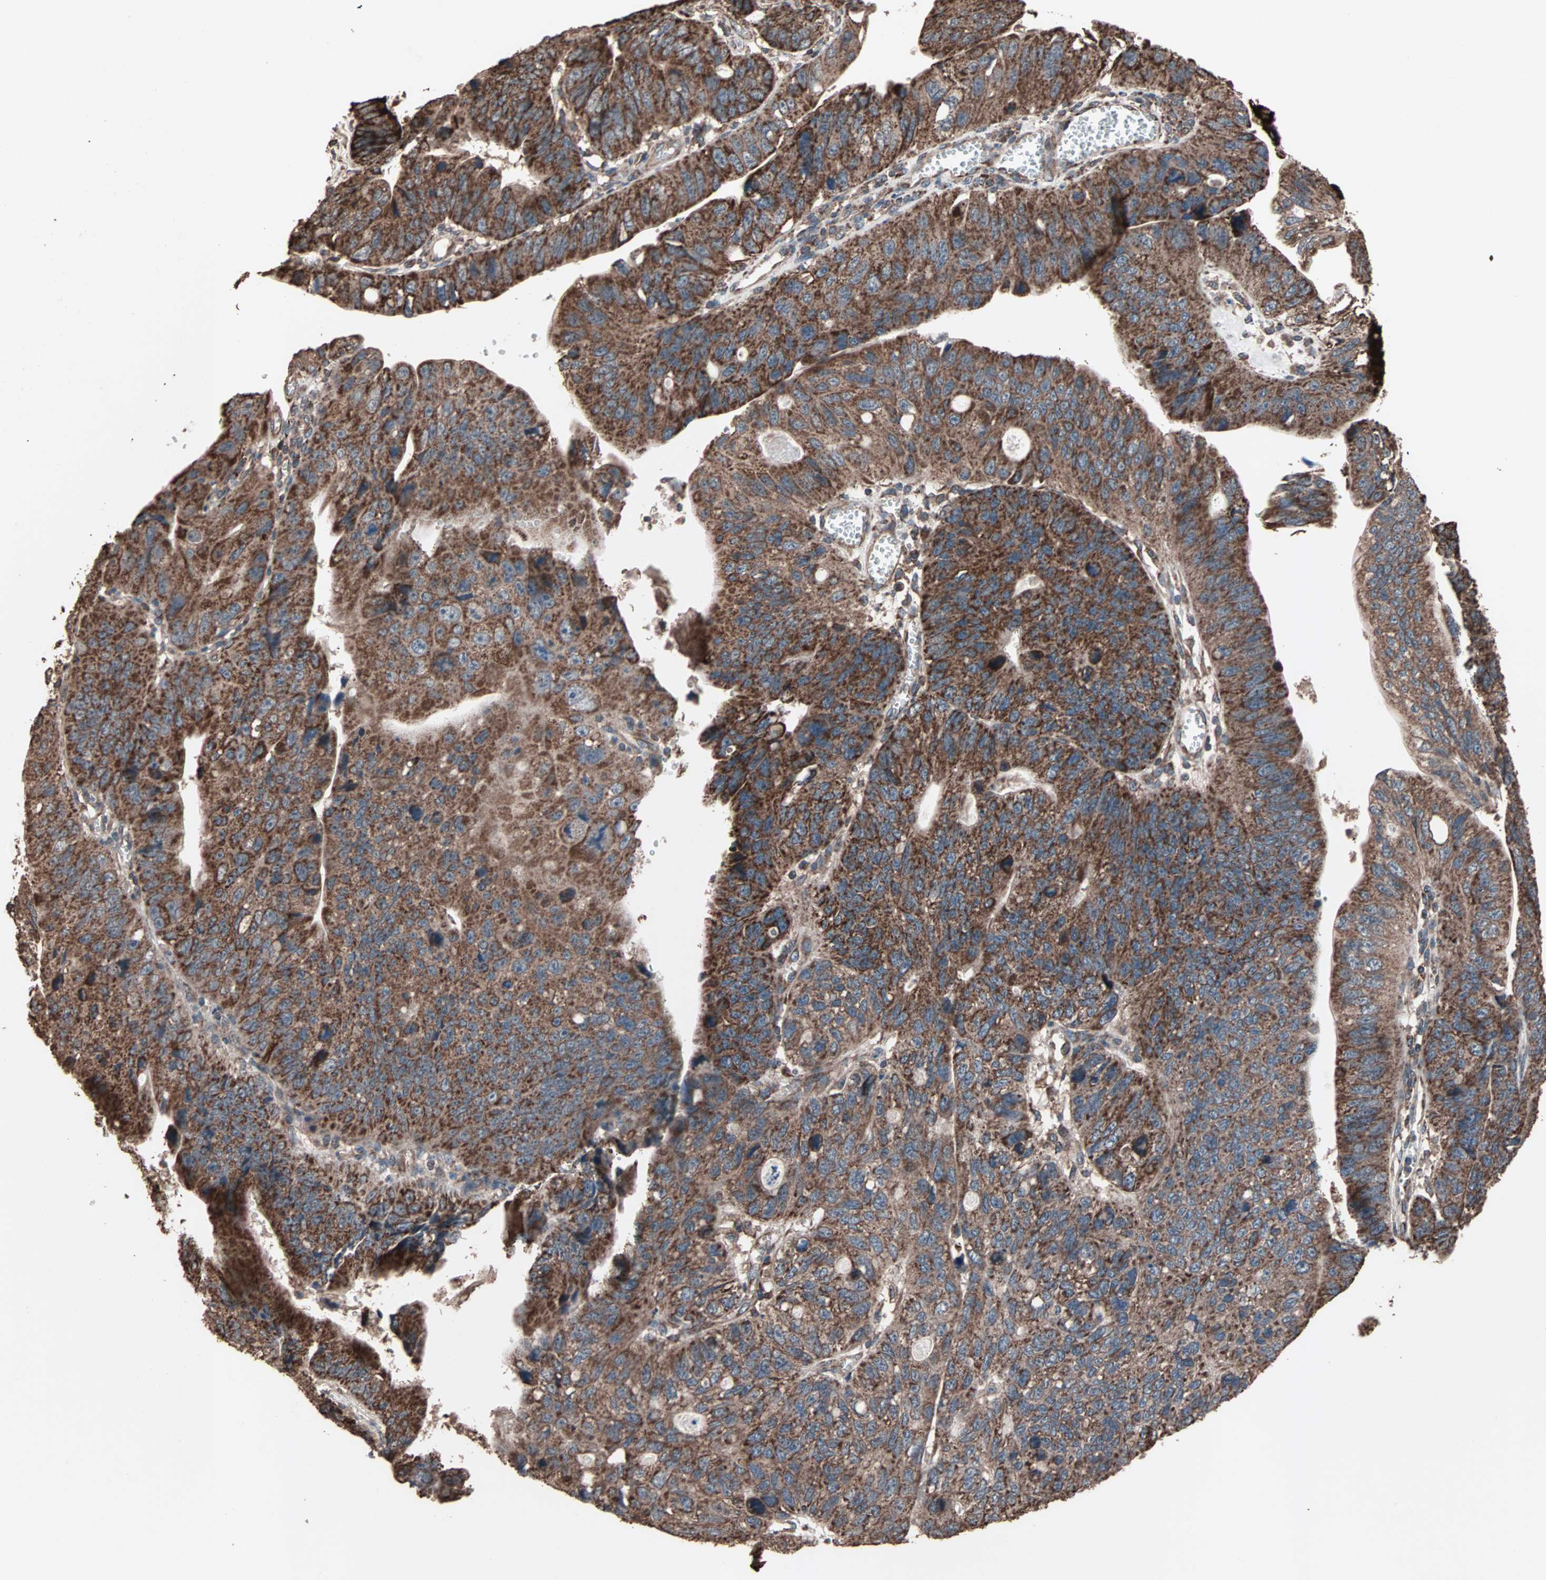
{"staining": {"intensity": "strong", "quantity": ">75%", "location": "cytoplasmic/membranous"}, "tissue": "stomach cancer", "cell_type": "Tumor cells", "image_type": "cancer", "snomed": [{"axis": "morphology", "description": "Adenocarcinoma, NOS"}, {"axis": "topography", "description": "Stomach"}], "caption": "Strong cytoplasmic/membranous expression is present in approximately >75% of tumor cells in adenocarcinoma (stomach).", "gene": "MRPL2", "patient": {"sex": "male", "age": 59}}